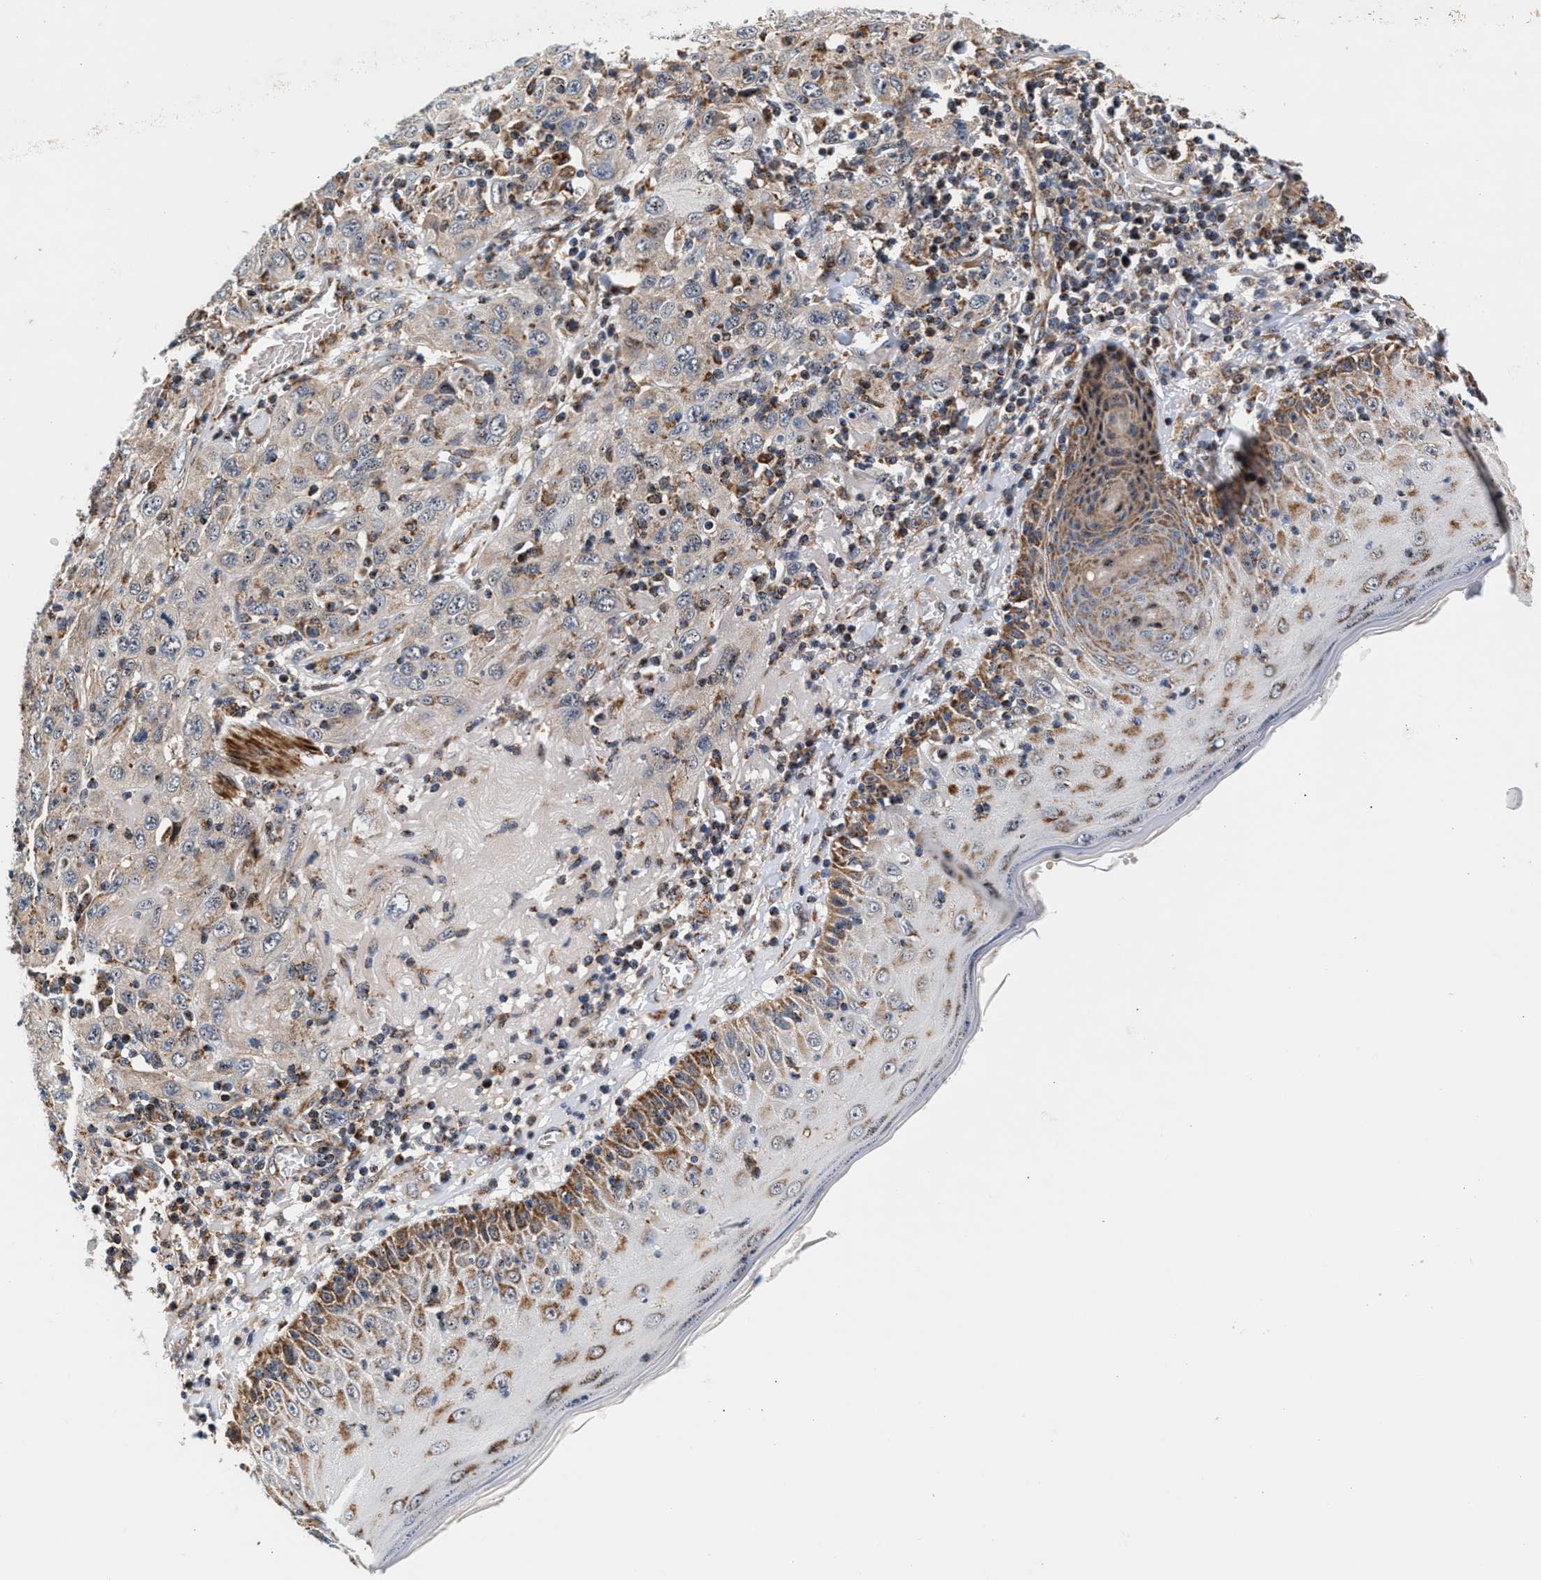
{"staining": {"intensity": "weak", "quantity": "25%-75%", "location": "cytoplasmic/membranous"}, "tissue": "skin cancer", "cell_type": "Tumor cells", "image_type": "cancer", "snomed": [{"axis": "morphology", "description": "Squamous cell carcinoma, NOS"}, {"axis": "topography", "description": "Skin"}], "caption": "Immunohistochemistry (IHC) (DAB) staining of human skin cancer (squamous cell carcinoma) shows weak cytoplasmic/membranous protein expression in approximately 25%-75% of tumor cells. The staining was performed using DAB, with brown indicating positive protein expression. Nuclei are stained blue with hematoxylin.", "gene": "SGK1", "patient": {"sex": "female", "age": 88}}